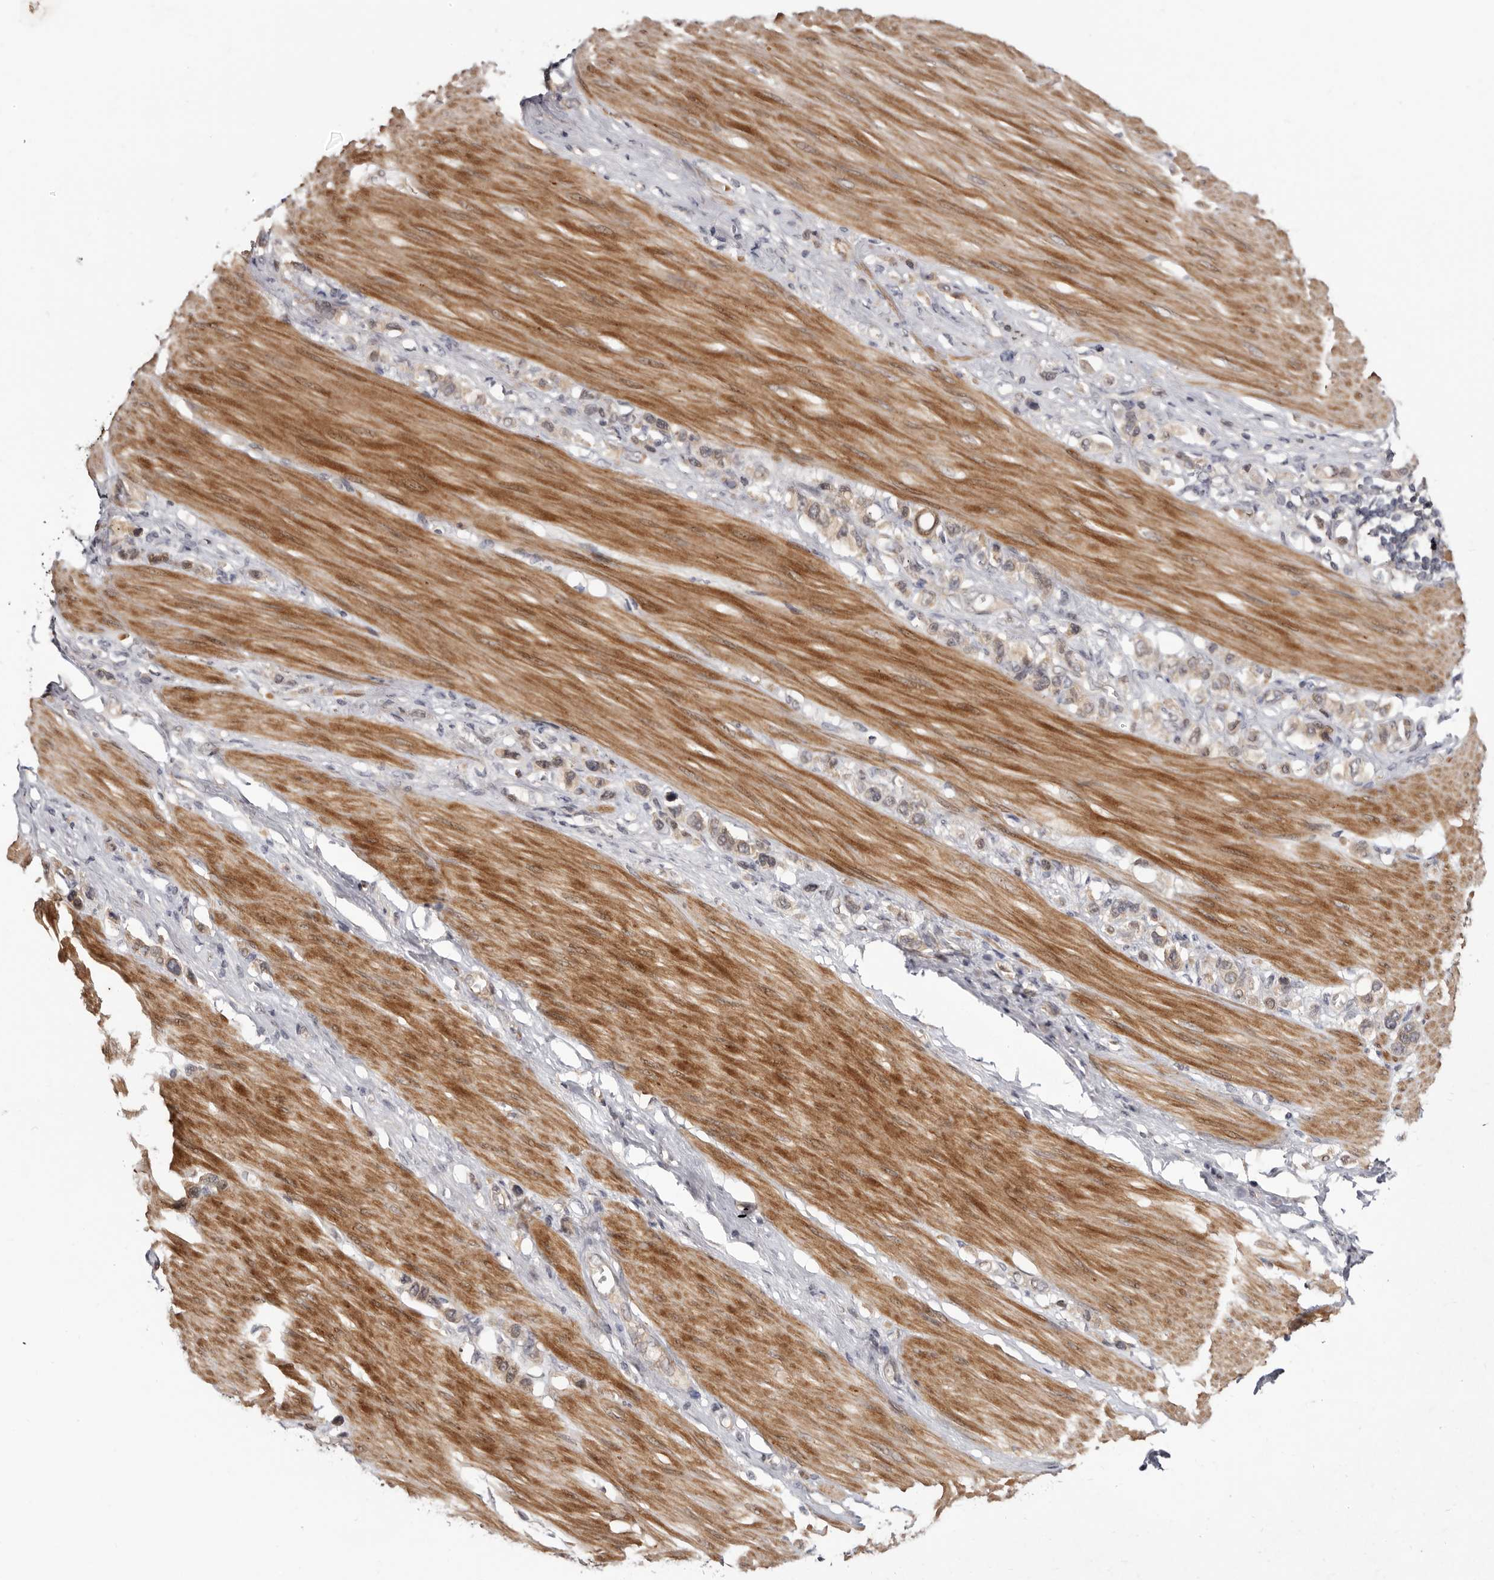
{"staining": {"intensity": "weak", "quantity": ">75%", "location": "cytoplasmic/membranous"}, "tissue": "stomach cancer", "cell_type": "Tumor cells", "image_type": "cancer", "snomed": [{"axis": "morphology", "description": "Adenocarcinoma, NOS"}, {"axis": "topography", "description": "Stomach"}], "caption": "Immunohistochemical staining of human adenocarcinoma (stomach) exhibits low levels of weak cytoplasmic/membranous staining in about >75% of tumor cells. (DAB IHC with brightfield microscopy, high magnification).", "gene": "SBDS", "patient": {"sex": "female", "age": 65}}